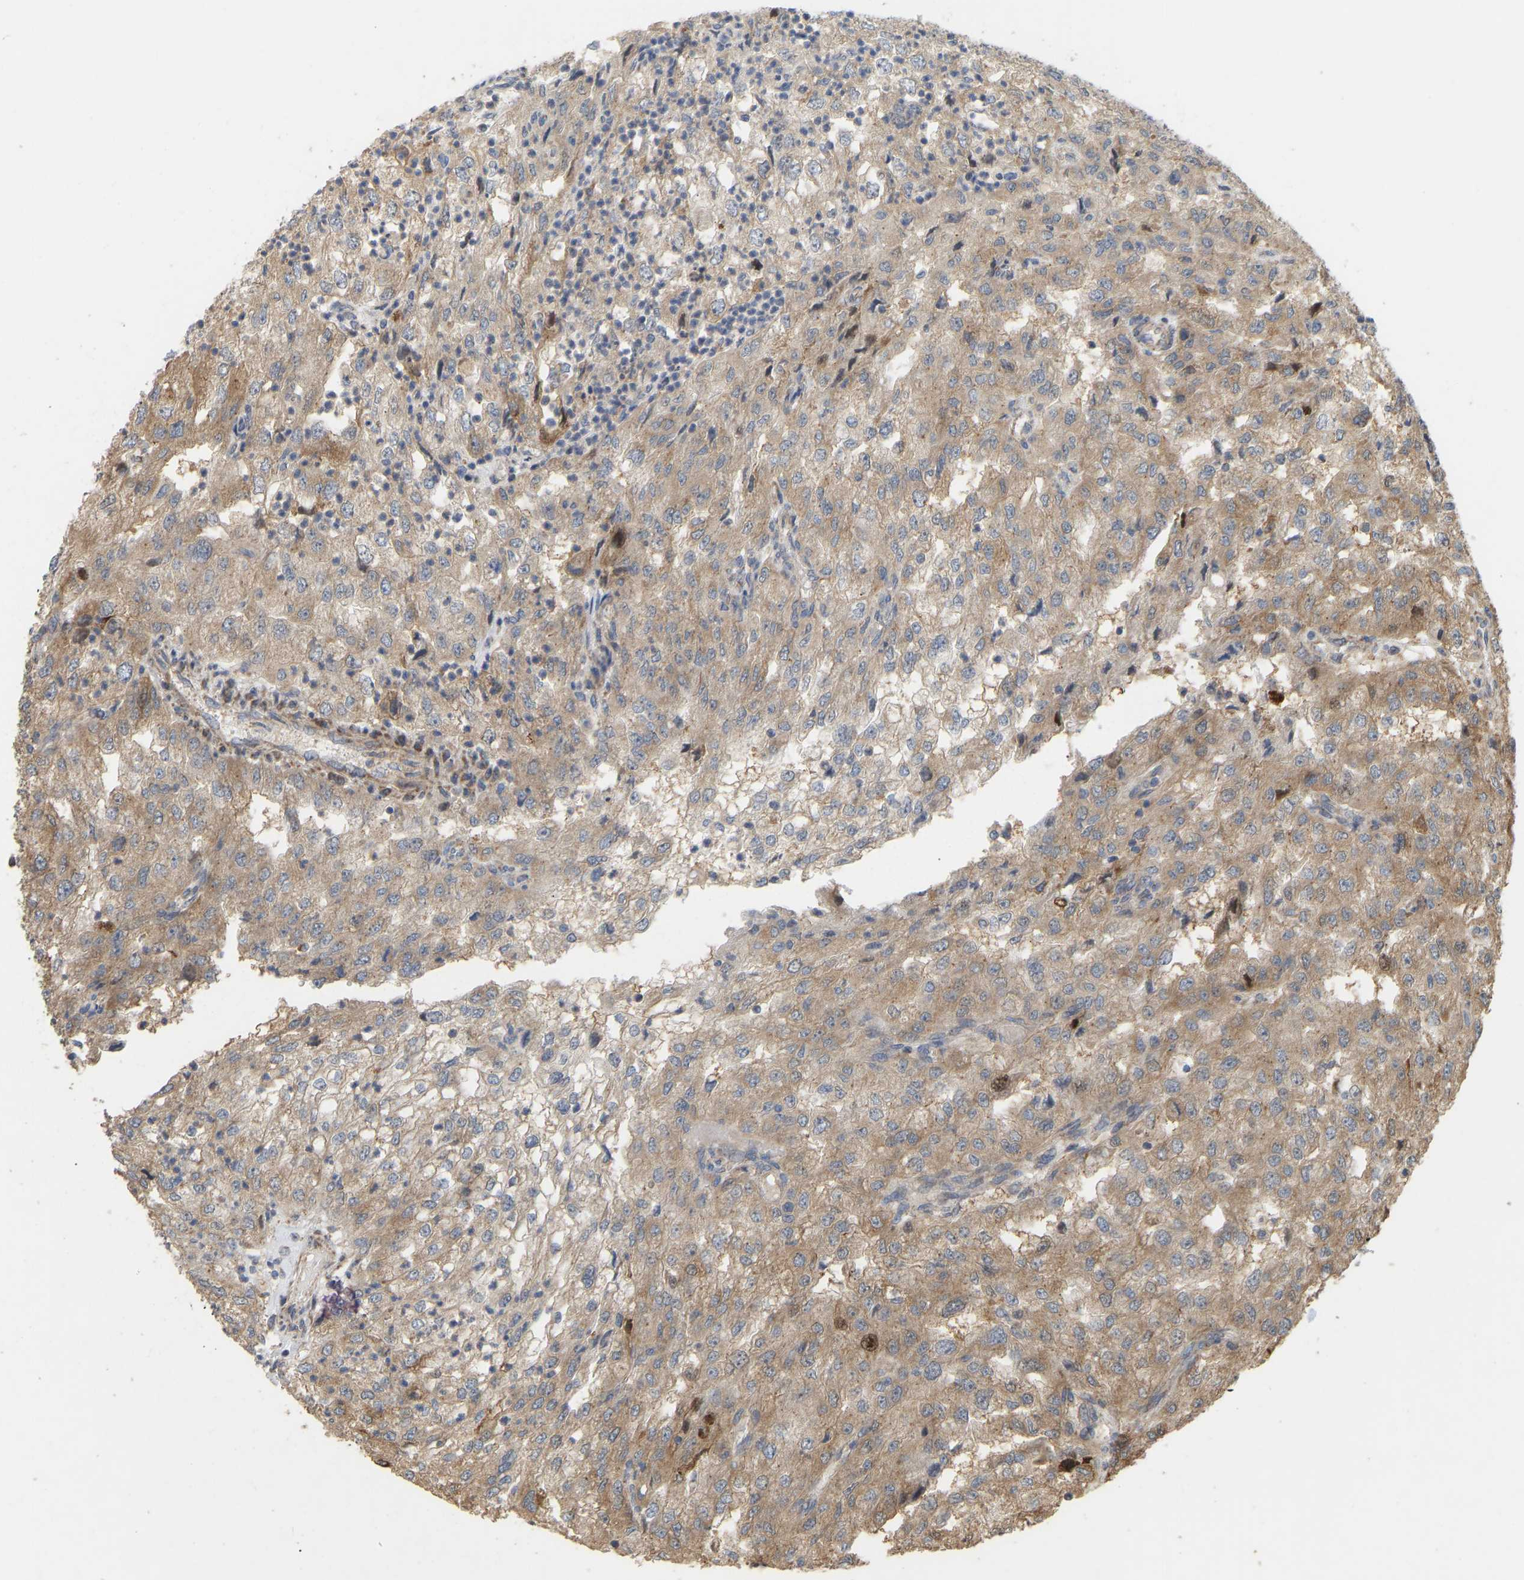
{"staining": {"intensity": "weak", "quantity": ">75%", "location": "cytoplasmic/membranous"}, "tissue": "renal cancer", "cell_type": "Tumor cells", "image_type": "cancer", "snomed": [{"axis": "morphology", "description": "Adenocarcinoma, NOS"}, {"axis": "topography", "description": "Kidney"}], "caption": "High-power microscopy captured an IHC micrograph of adenocarcinoma (renal), revealing weak cytoplasmic/membranous expression in about >75% of tumor cells.", "gene": "HACD2", "patient": {"sex": "female", "age": 62}}